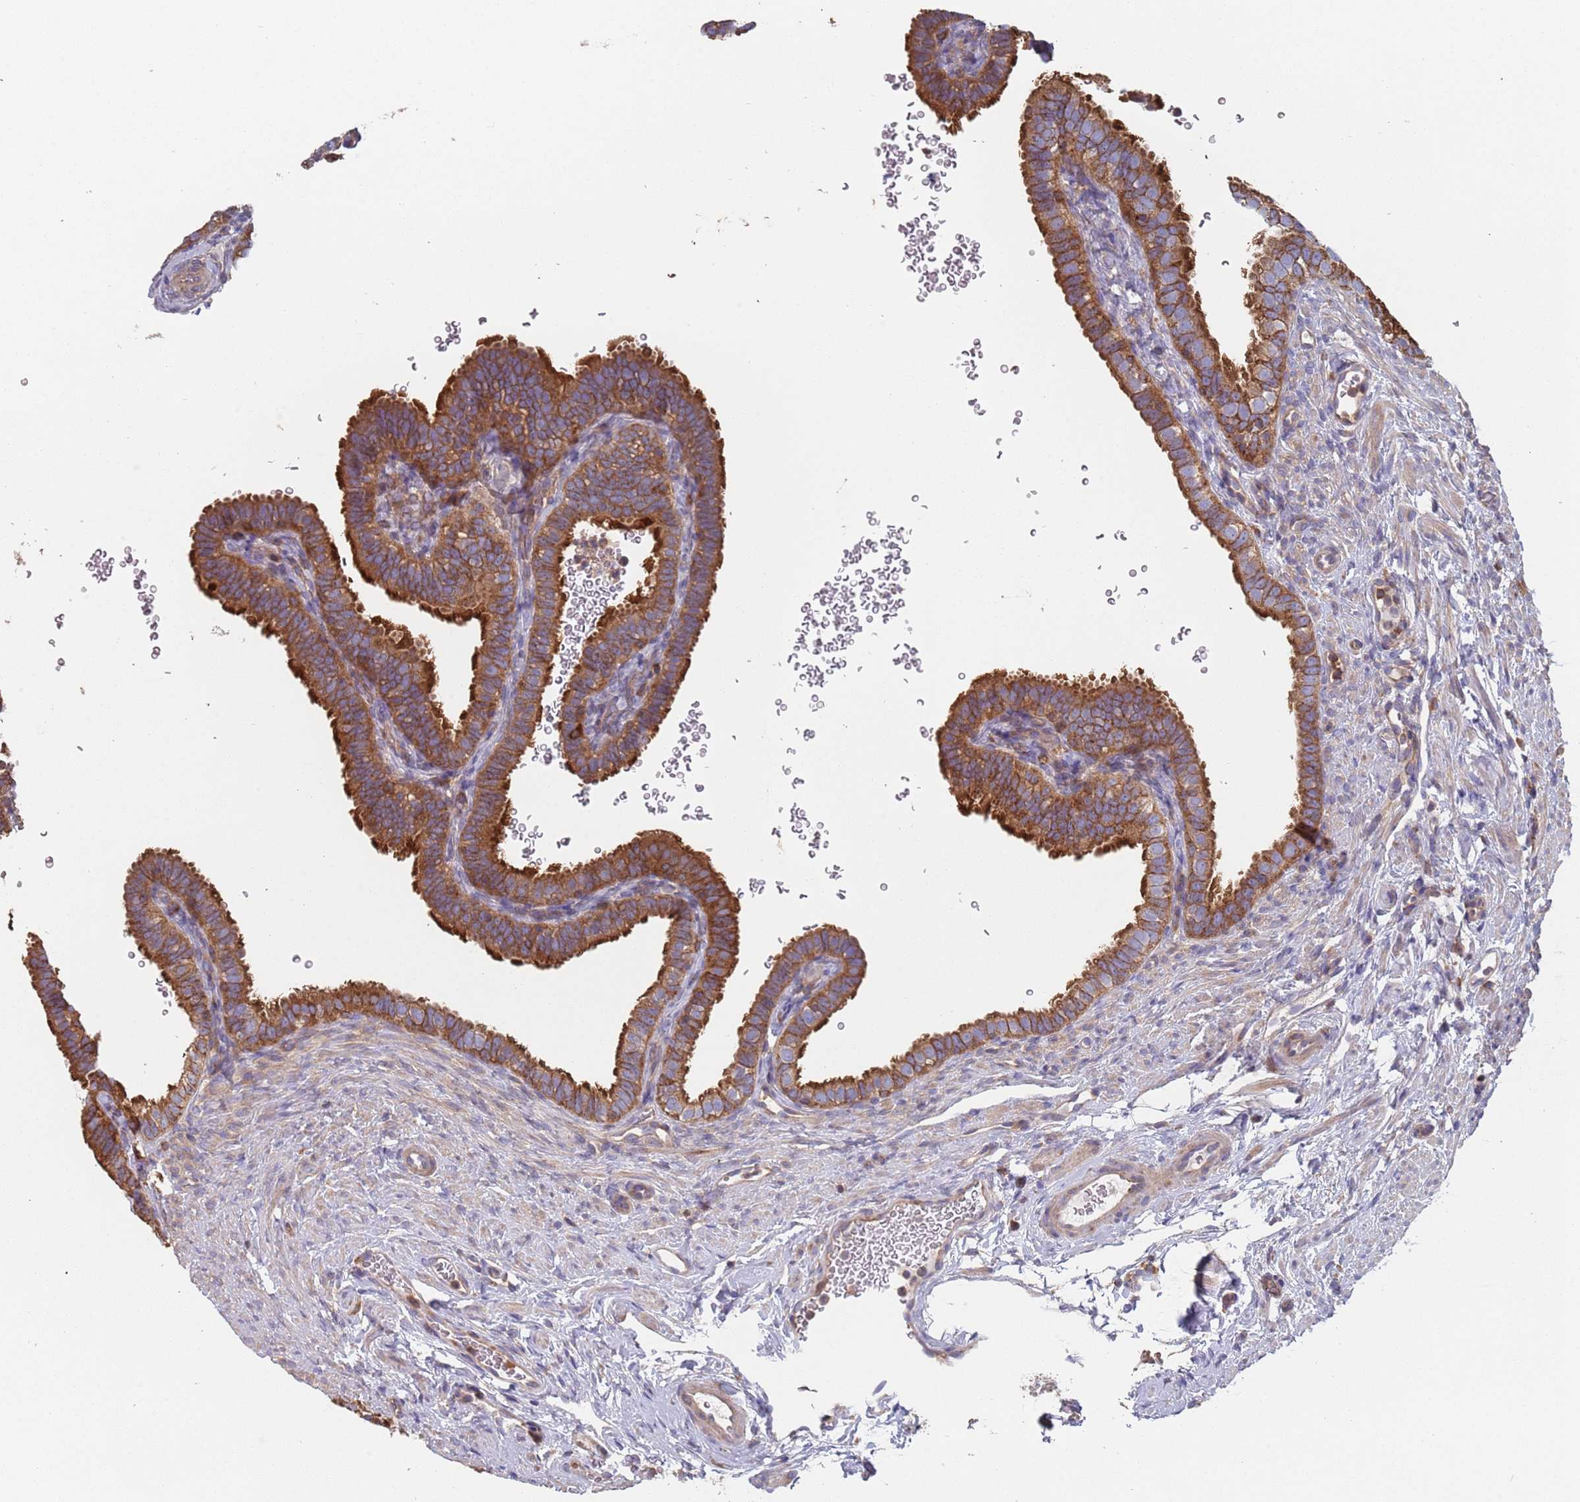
{"staining": {"intensity": "moderate", "quantity": ">75%", "location": "cytoplasmic/membranous"}, "tissue": "fallopian tube", "cell_type": "Glandular cells", "image_type": "normal", "snomed": [{"axis": "morphology", "description": "Normal tissue, NOS"}, {"axis": "topography", "description": "Fallopian tube"}], "caption": "This histopathology image exhibits benign fallopian tube stained with IHC to label a protein in brown. The cytoplasmic/membranous of glandular cells show moderate positivity for the protein. Nuclei are counter-stained blue.", "gene": "GDI1", "patient": {"sex": "female", "age": 41}}